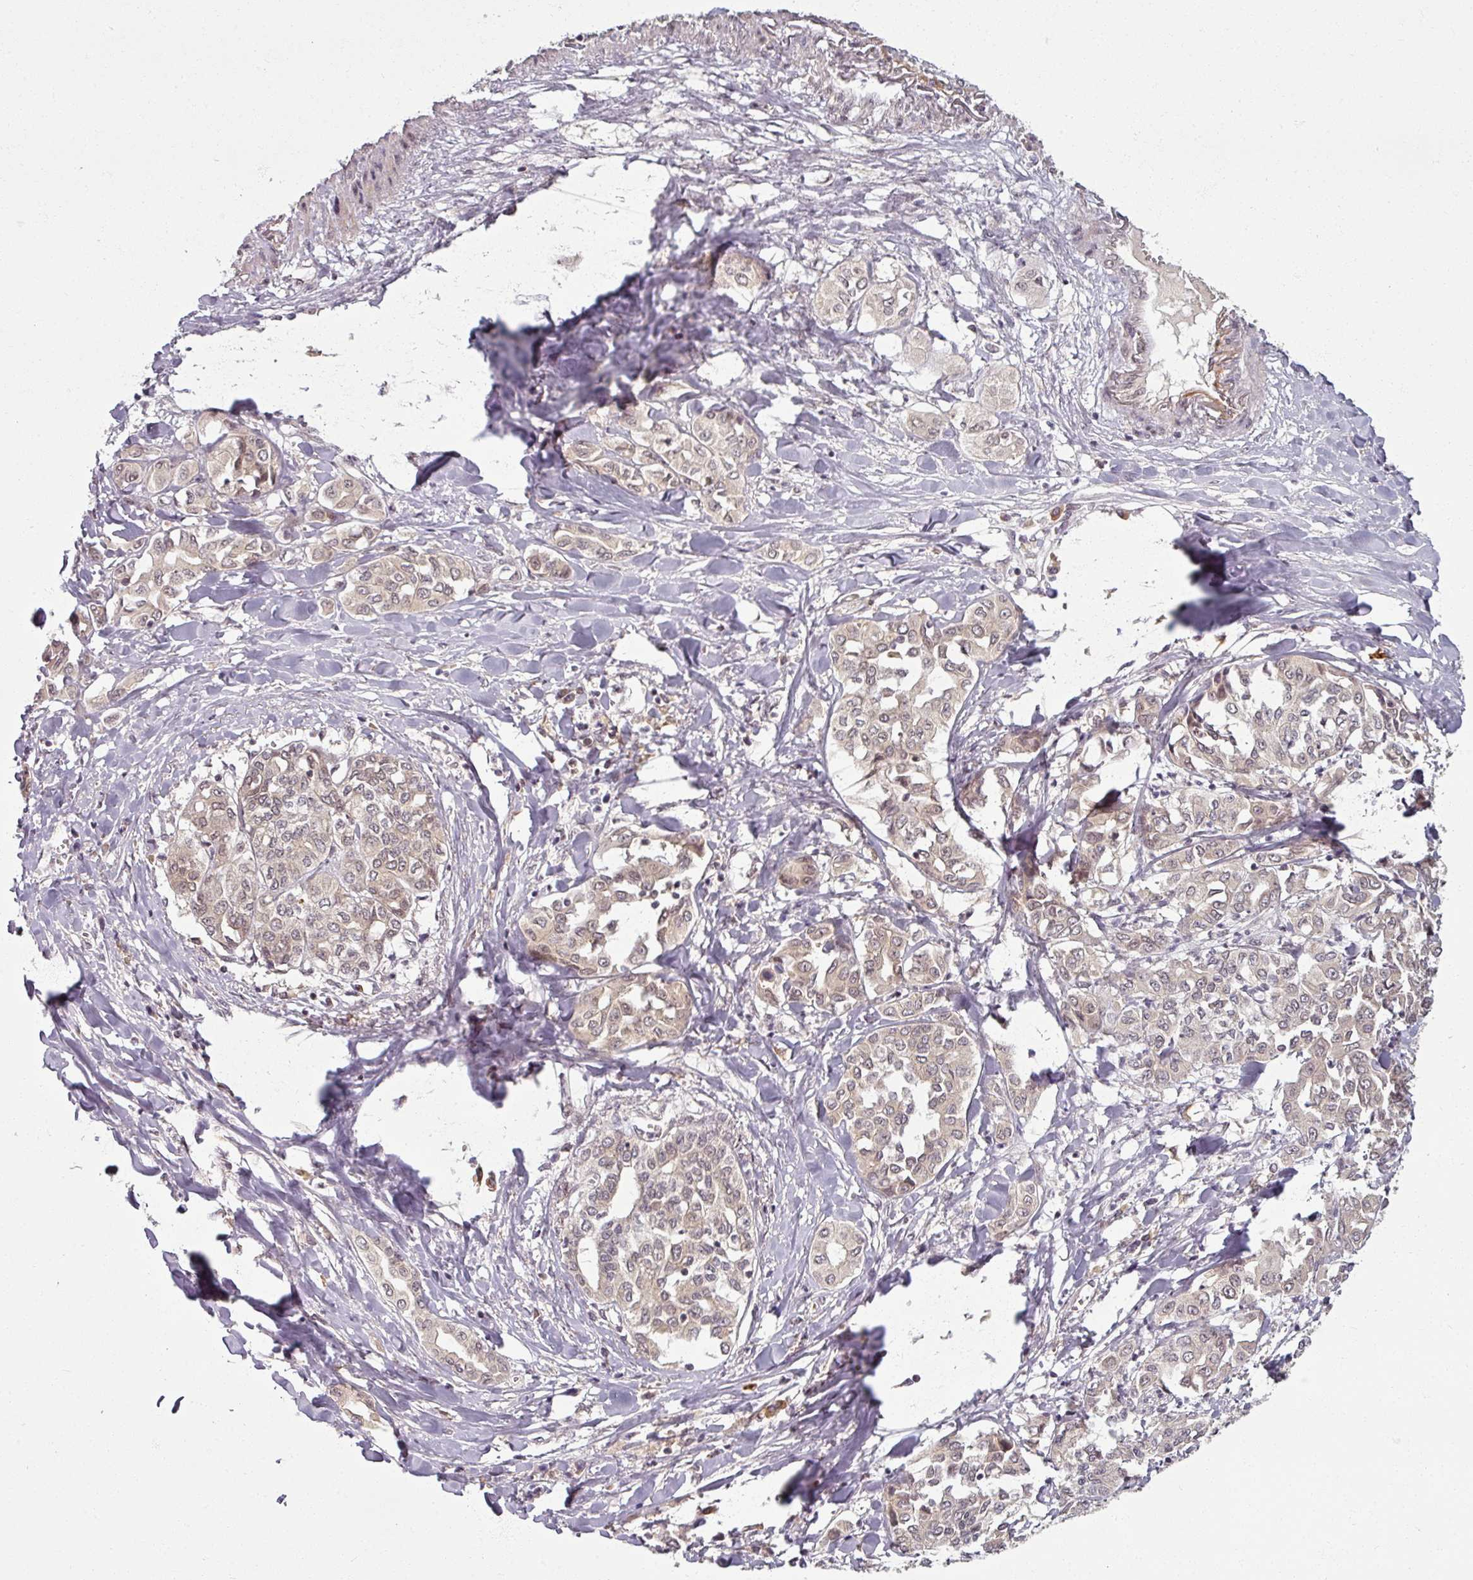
{"staining": {"intensity": "weak", "quantity": "<25%", "location": "nuclear"}, "tissue": "liver cancer", "cell_type": "Tumor cells", "image_type": "cancer", "snomed": [{"axis": "morphology", "description": "Cholangiocarcinoma"}, {"axis": "topography", "description": "Liver"}], "caption": "This histopathology image is of cholangiocarcinoma (liver) stained with immunohistochemistry (IHC) to label a protein in brown with the nuclei are counter-stained blue. There is no staining in tumor cells. (DAB immunohistochemistry visualized using brightfield microscopy, high magnification).", "gene": "POLR2G", "patient": {"sex": "female", "age": 77}}